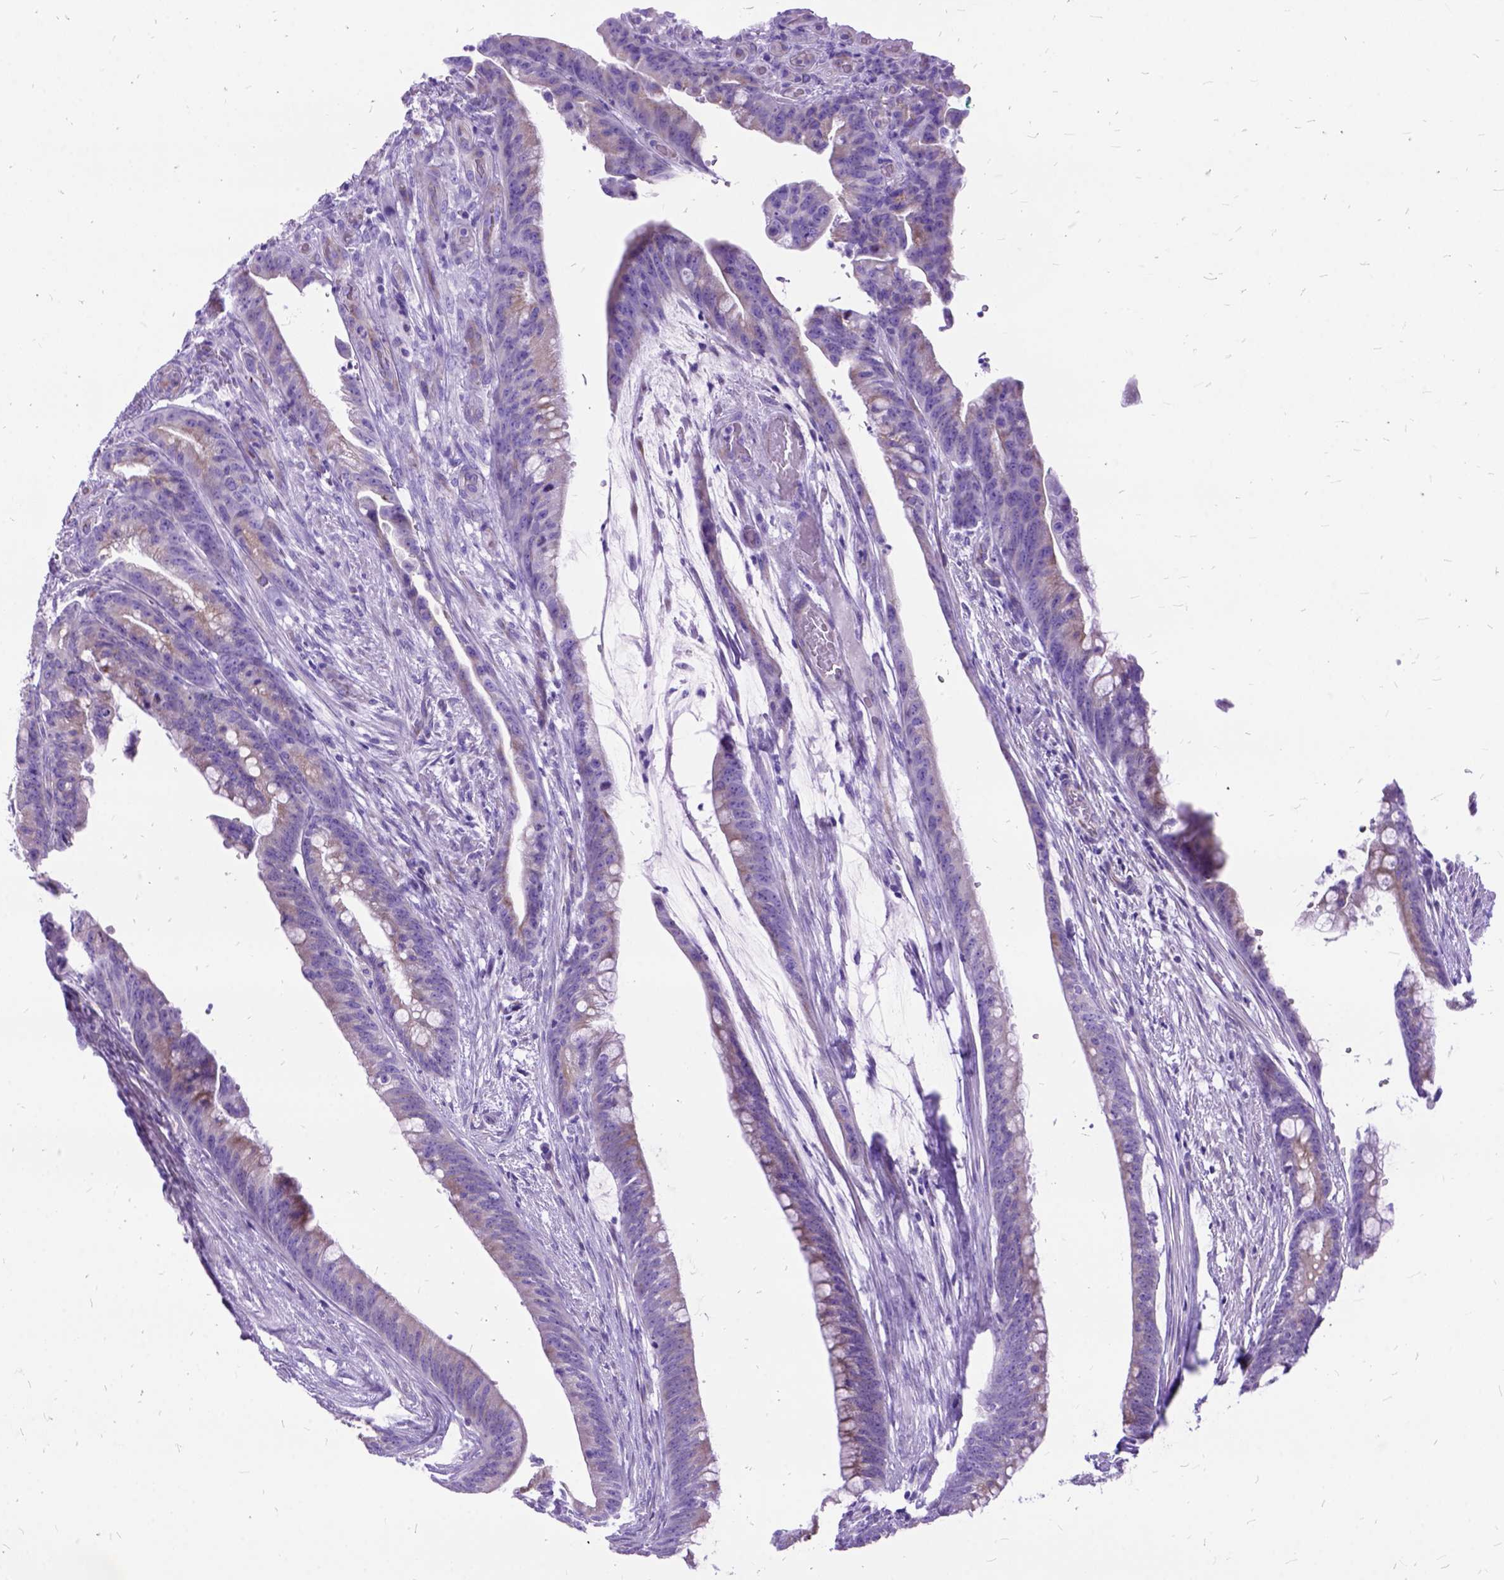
{"staining": {"intensity": "negative", "quantity": "none", "location": "none"}, "tissue": "colorectal cancer", "cell_type": "Tumor cells", "image_type": "cancer", "snomed": [{"axis": "morphology", "description": "Adenocarcinoma, NOS"}, {"axis": "topography", "description": "Colon"}], "caption": "Immunohistochemical staining of colorectal cancer (adenocarcinoma) exhibits no significant staining in tumor cells.", "gene": "DNAH2", "patient": {"sex": "male", "age": 62}}